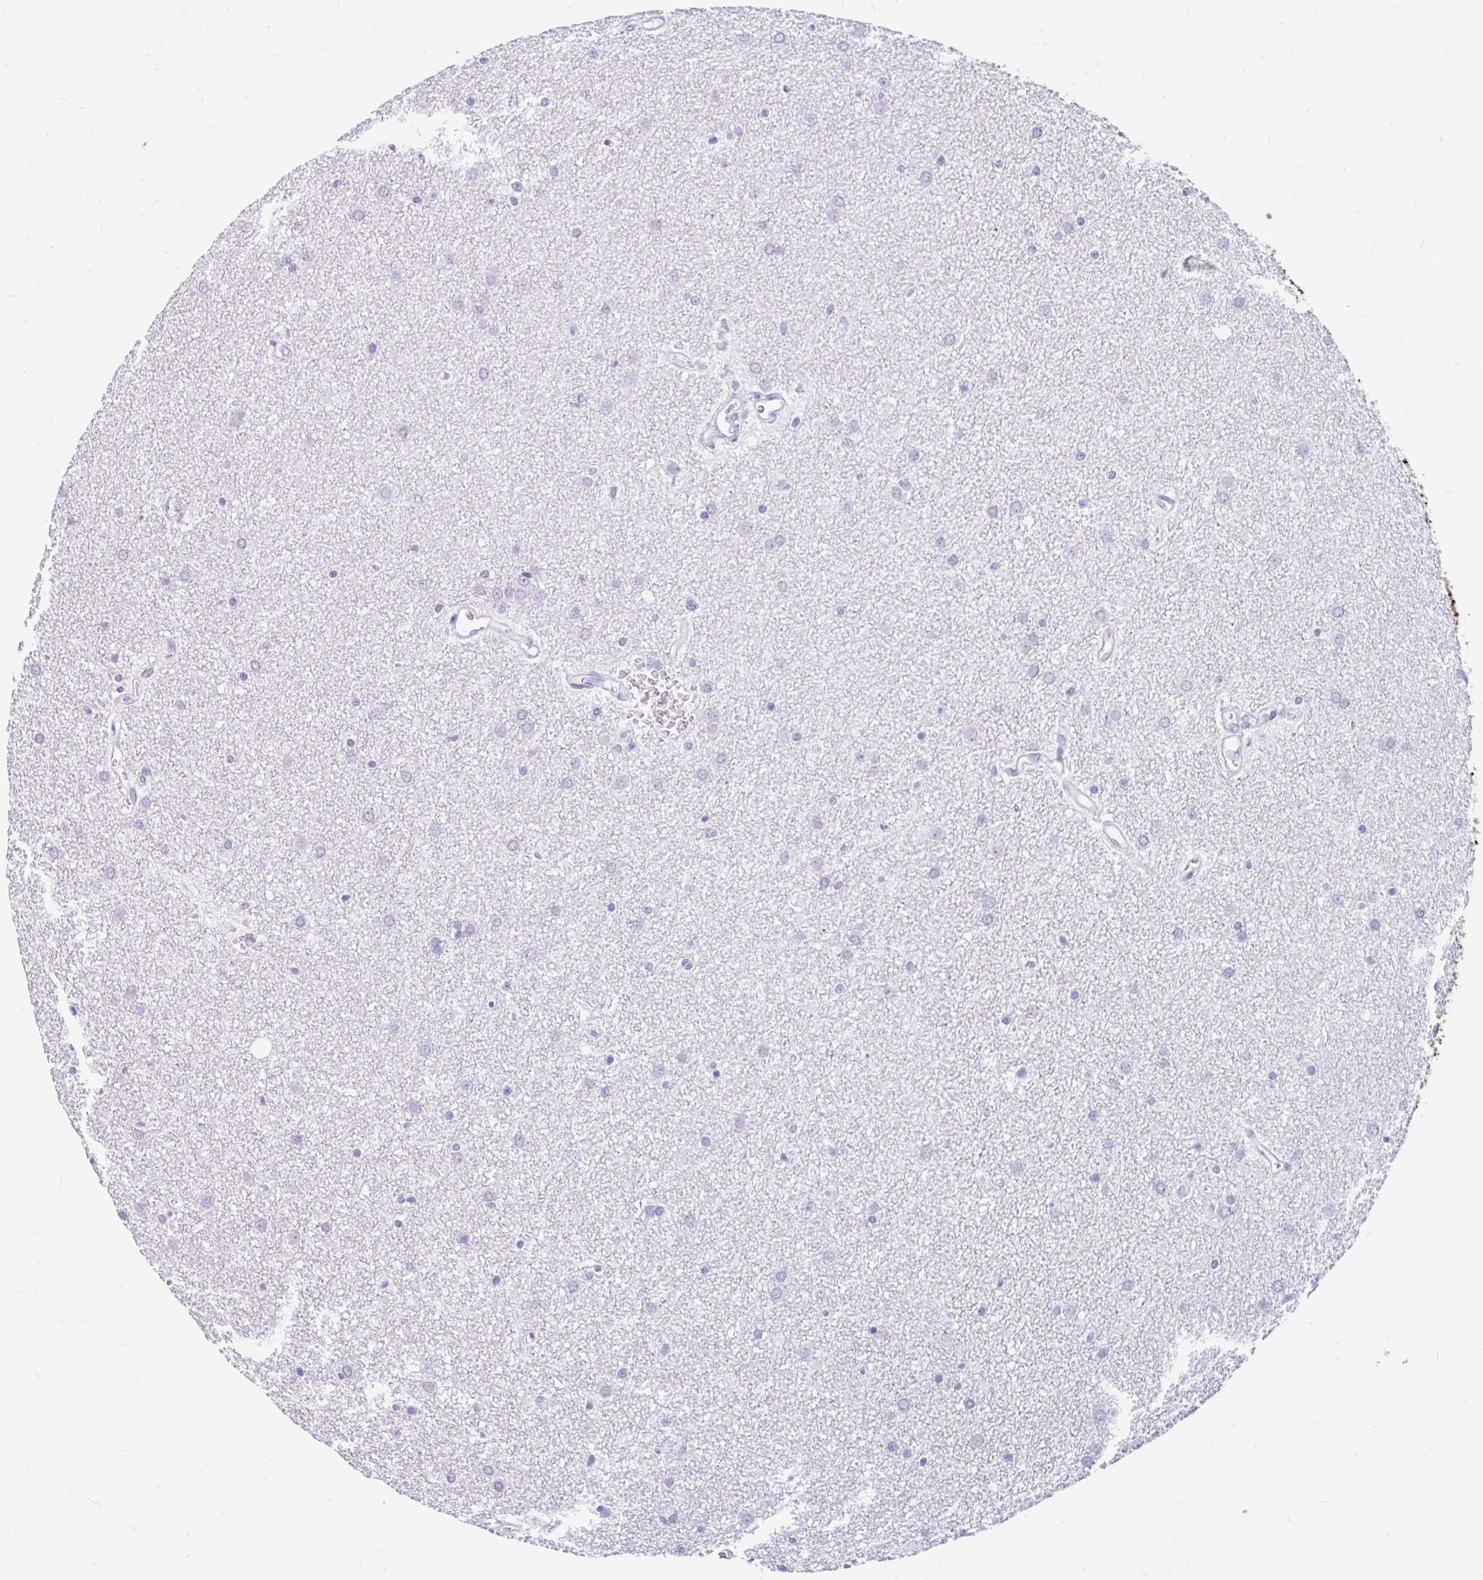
{"staining": {"intensity": "negative", "quantity": "none", "location": "none"}, "tissue": "glioma", "cell_type": "Tumor cells", "image_type": "cancer", "snomed": [{"axis": "morphology", "description": "Glioma, malignant, Low grade"}, {"axis": "topography", "description": "Cerebellum"}], "caption": "The photomicrograph shows no significant expression in tumor cells of glioma. Brightfield microscopy of IHC stained with DAB (brown) and hematoxylin (blue), captured at high magnification.", "gene": "KIAA2013", "patient": {"sex": "female", "age": 5}}